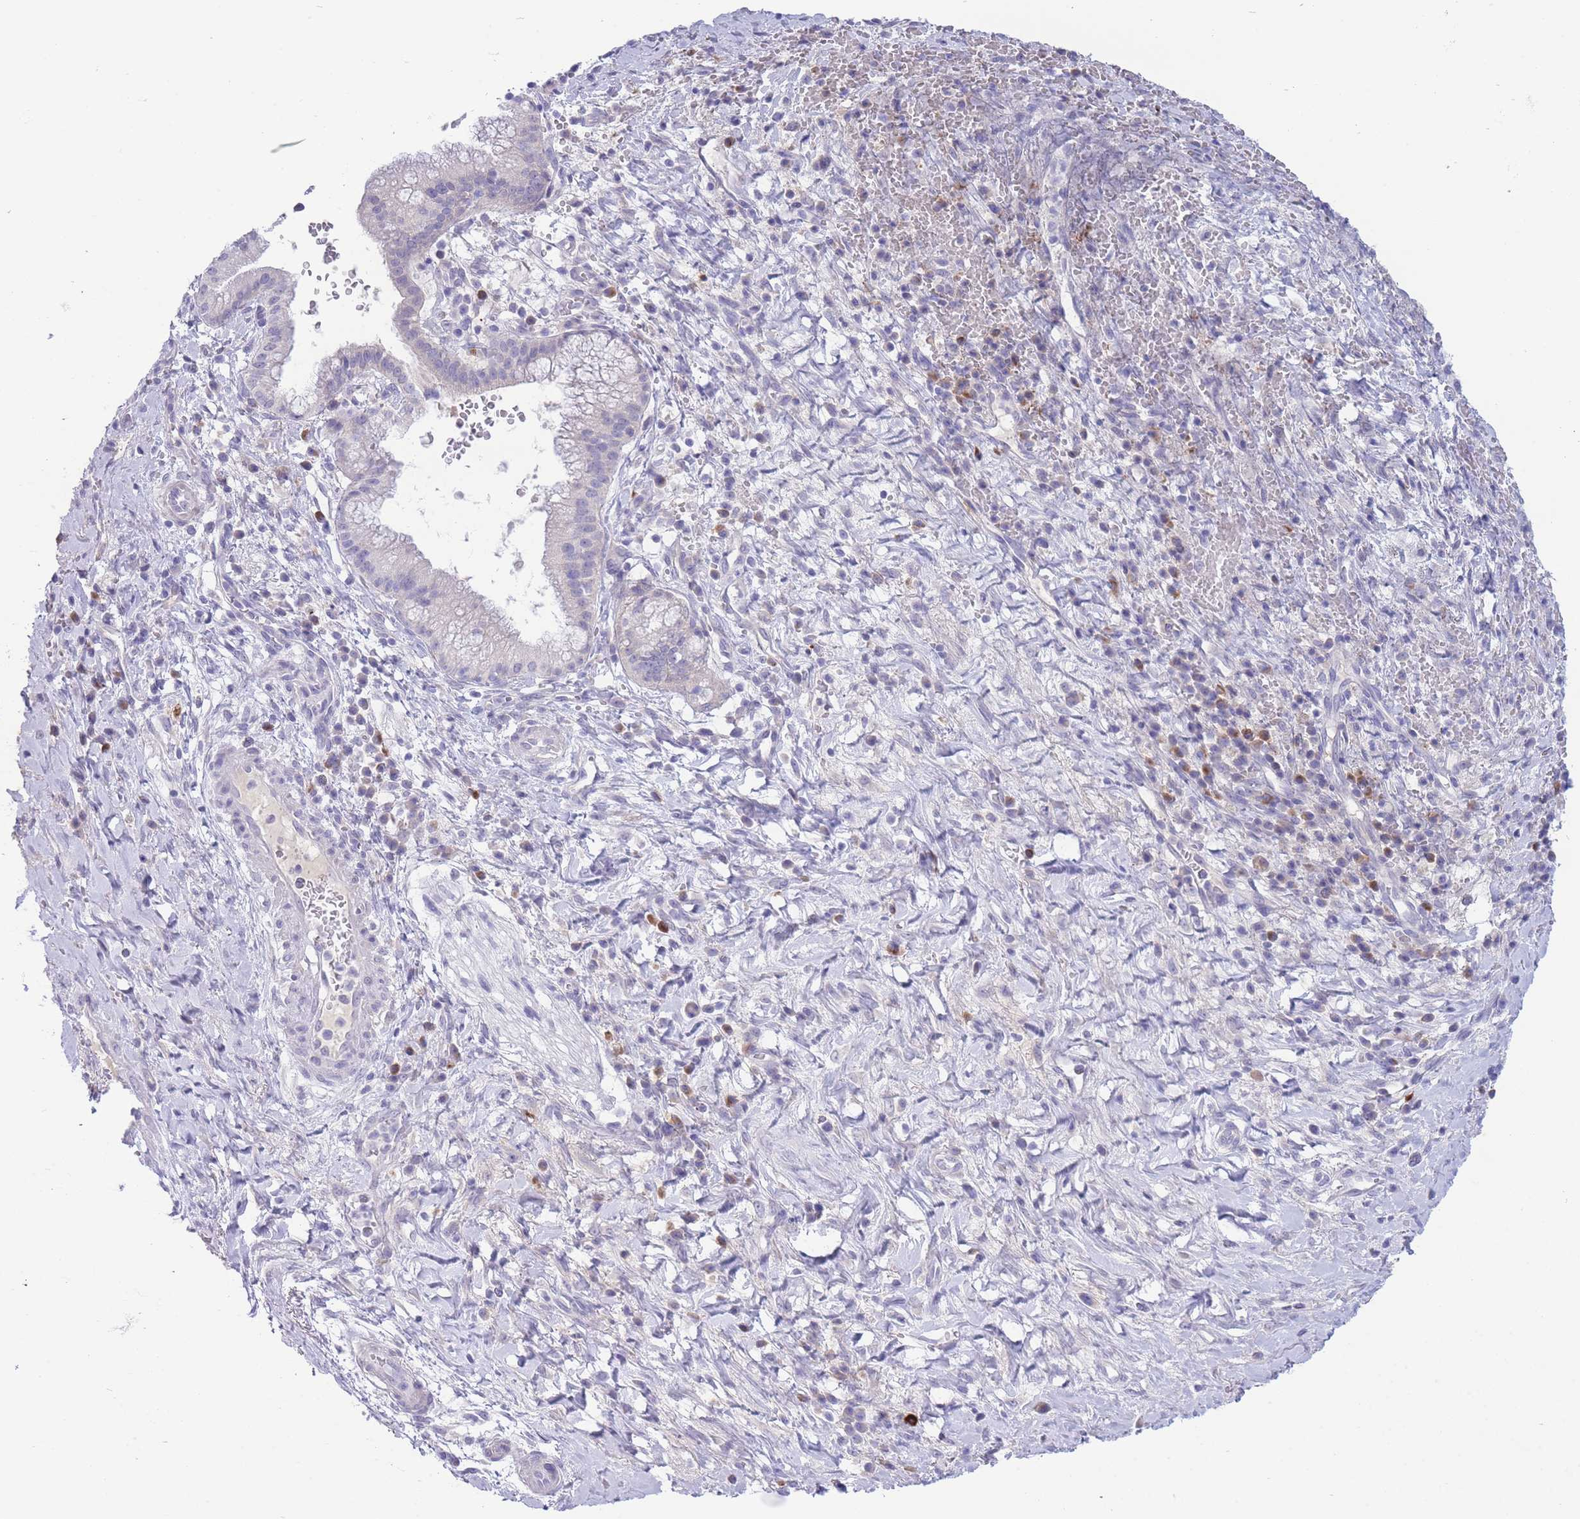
{"staining": {"intensity": "negative", "quantity": "none", "location": "none"}, "tissue": "pancreatic cancer", "cell_type": "Tumor cells", "image_type": "cancer", "snomed": [{"axis": "morphology", "description": "Adenocarcinoma, NOS"}, {"axis": "topography", "description": "Pancreas"}], "caption": "This is an immunohistochemistry histopathology image of pancreatic cancer (adenocarcinoma). There is no expression in tumor cells.", "gene": "ASAP3", "patient": {"sex": "male", "age": 72}}